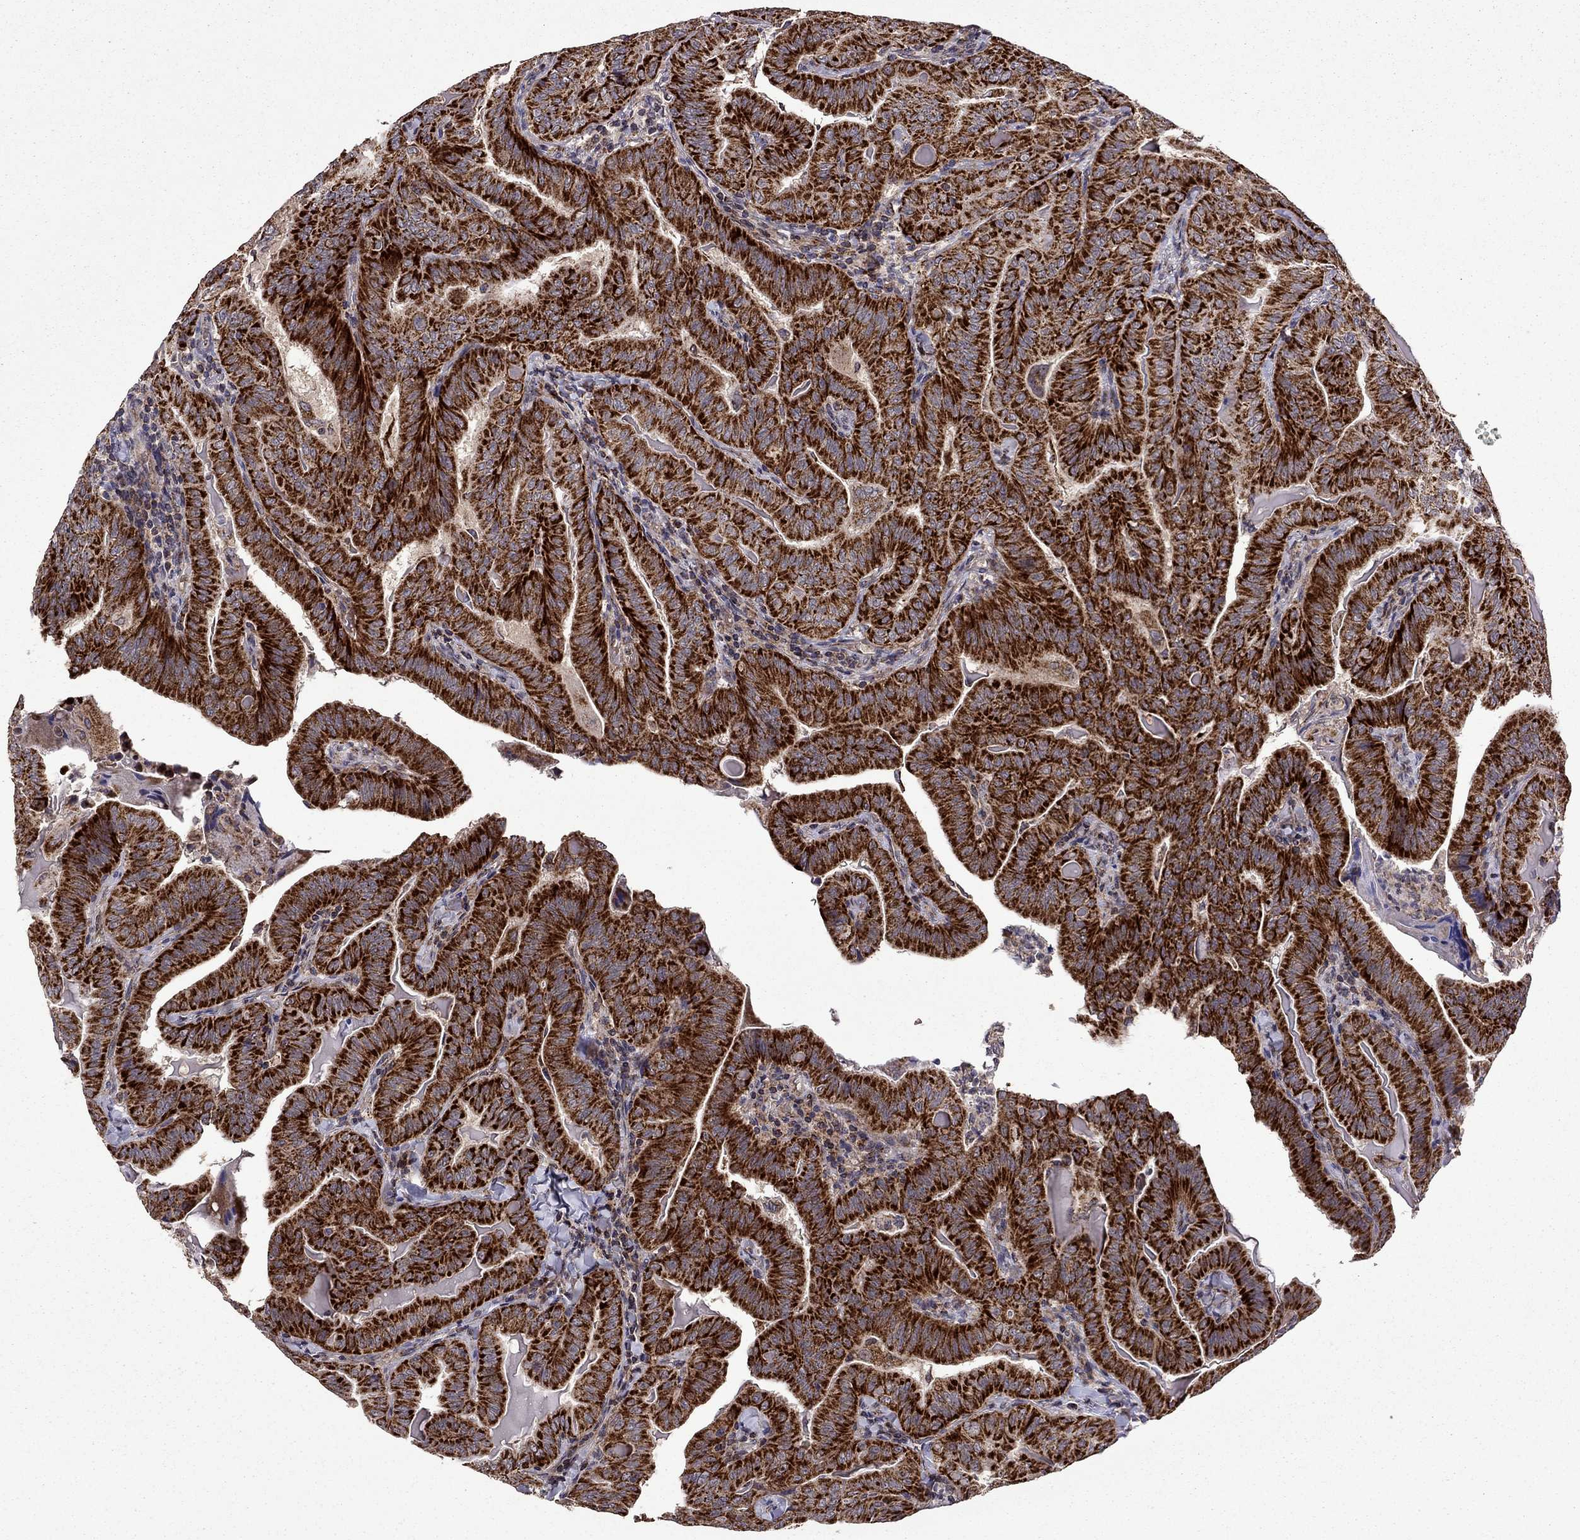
{"staining": {"intensity": "strong", "quantity": ">75%", "location": "cytoplasmic/membranous"}, "tissue": "thyroid cancer", "cell_type": "Tumor cells", "image_type": "cancer", "snomed": [{"axis": "morphology", "description": "Papillary adenocarcinoma, NOS"}, {"axis": "topography", "description": "Thyroid gland"}], "caption": "Human papillary adenocarcinoma (thyroid) stained with a protein marker demonstrates strong staining in tumor cells.", "gene": "TAB2", "patient": {"sex": "female", "age": 68}}